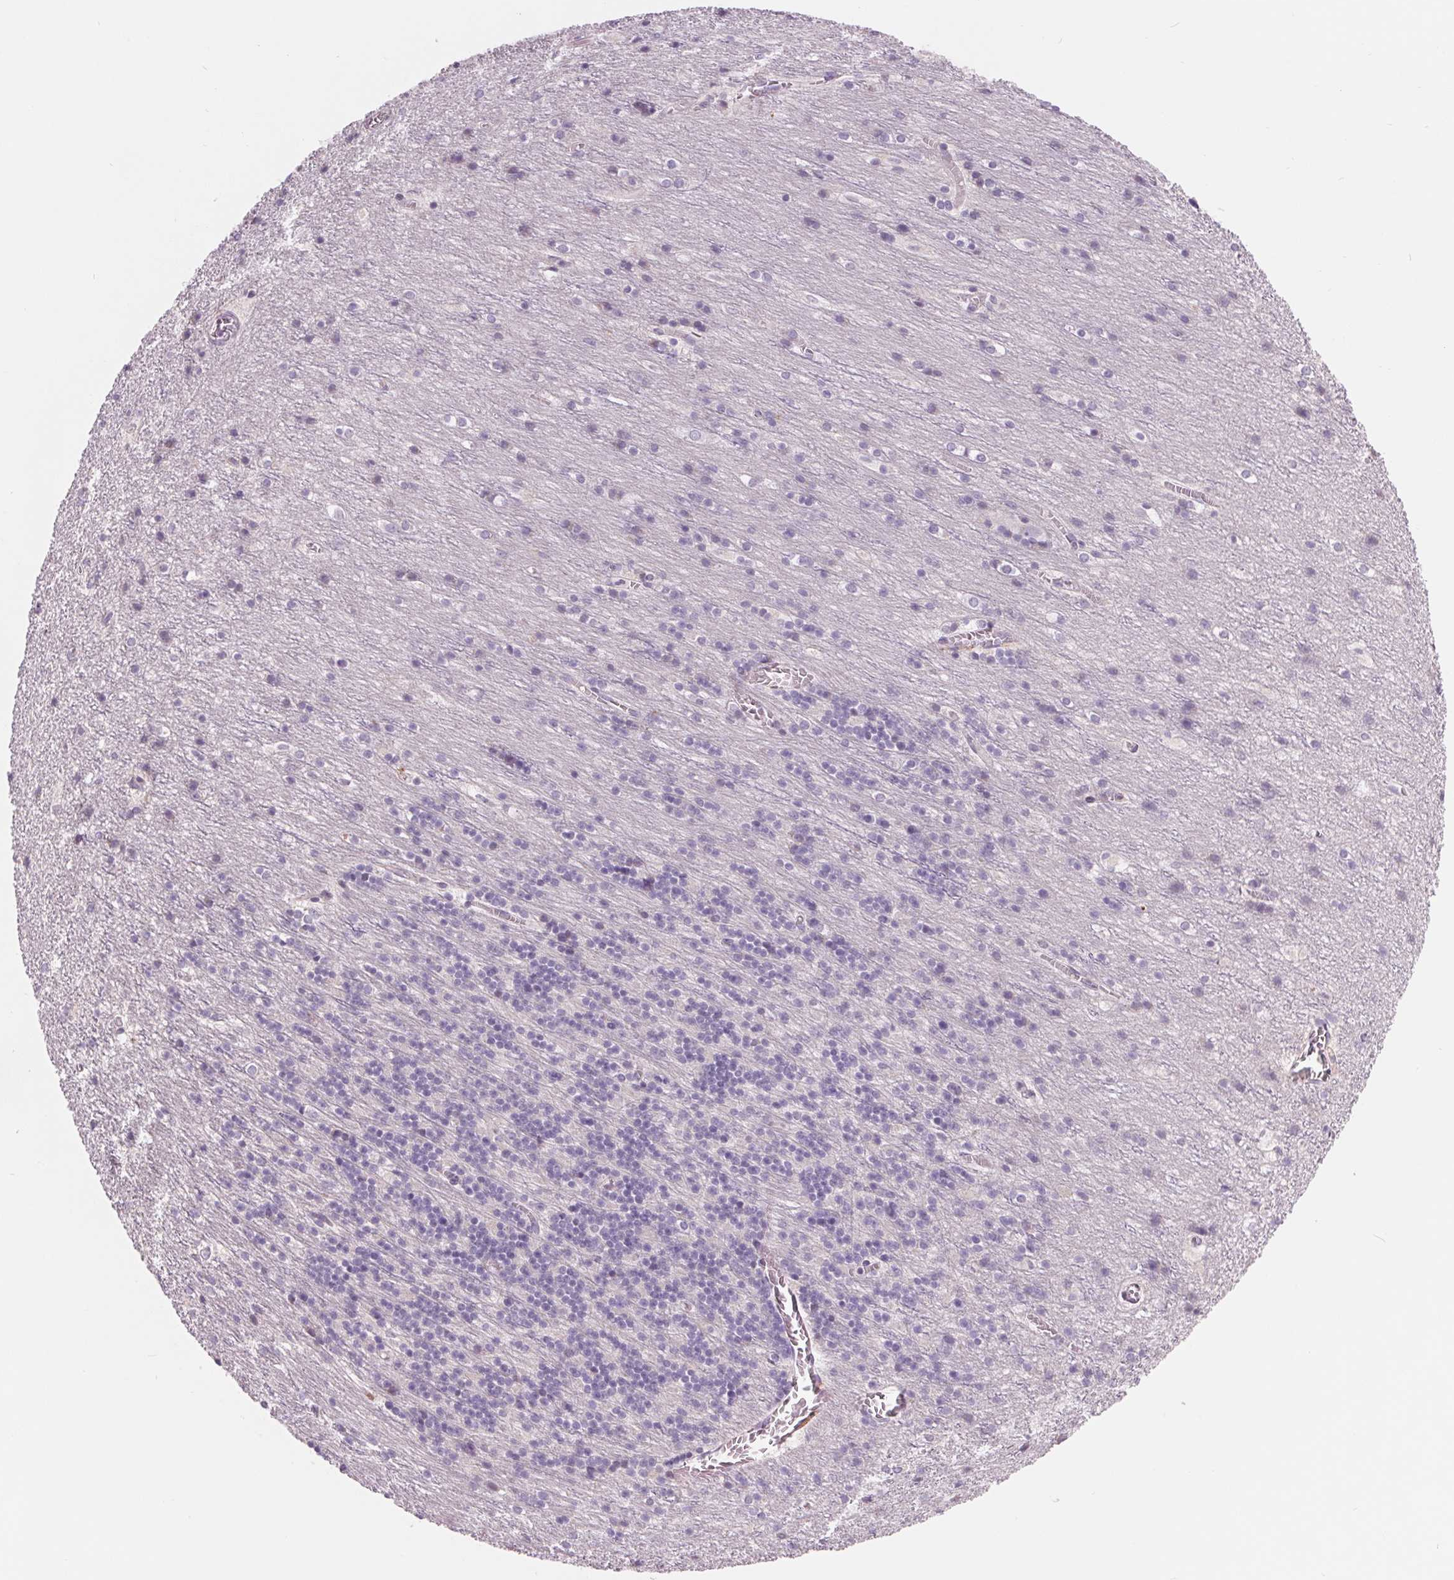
{"staining": {"intensity": "negative", "quantity": "none", "location": "none"}, "tissue": "cerebellum", "cell_type": "Cells in granular layer", "image_type": "normal", "snomed": [{"axis": "morphology", "description": "Normal tissue, NOS"}, {"axis": "topography", "description": "Cerebellum"}], "caption": "Image shows no protein positivity in cells in granular layer of unremarkable cerebellum.", "gene": "SAMD5", "patient": {"sex": "male", "age": 70}}